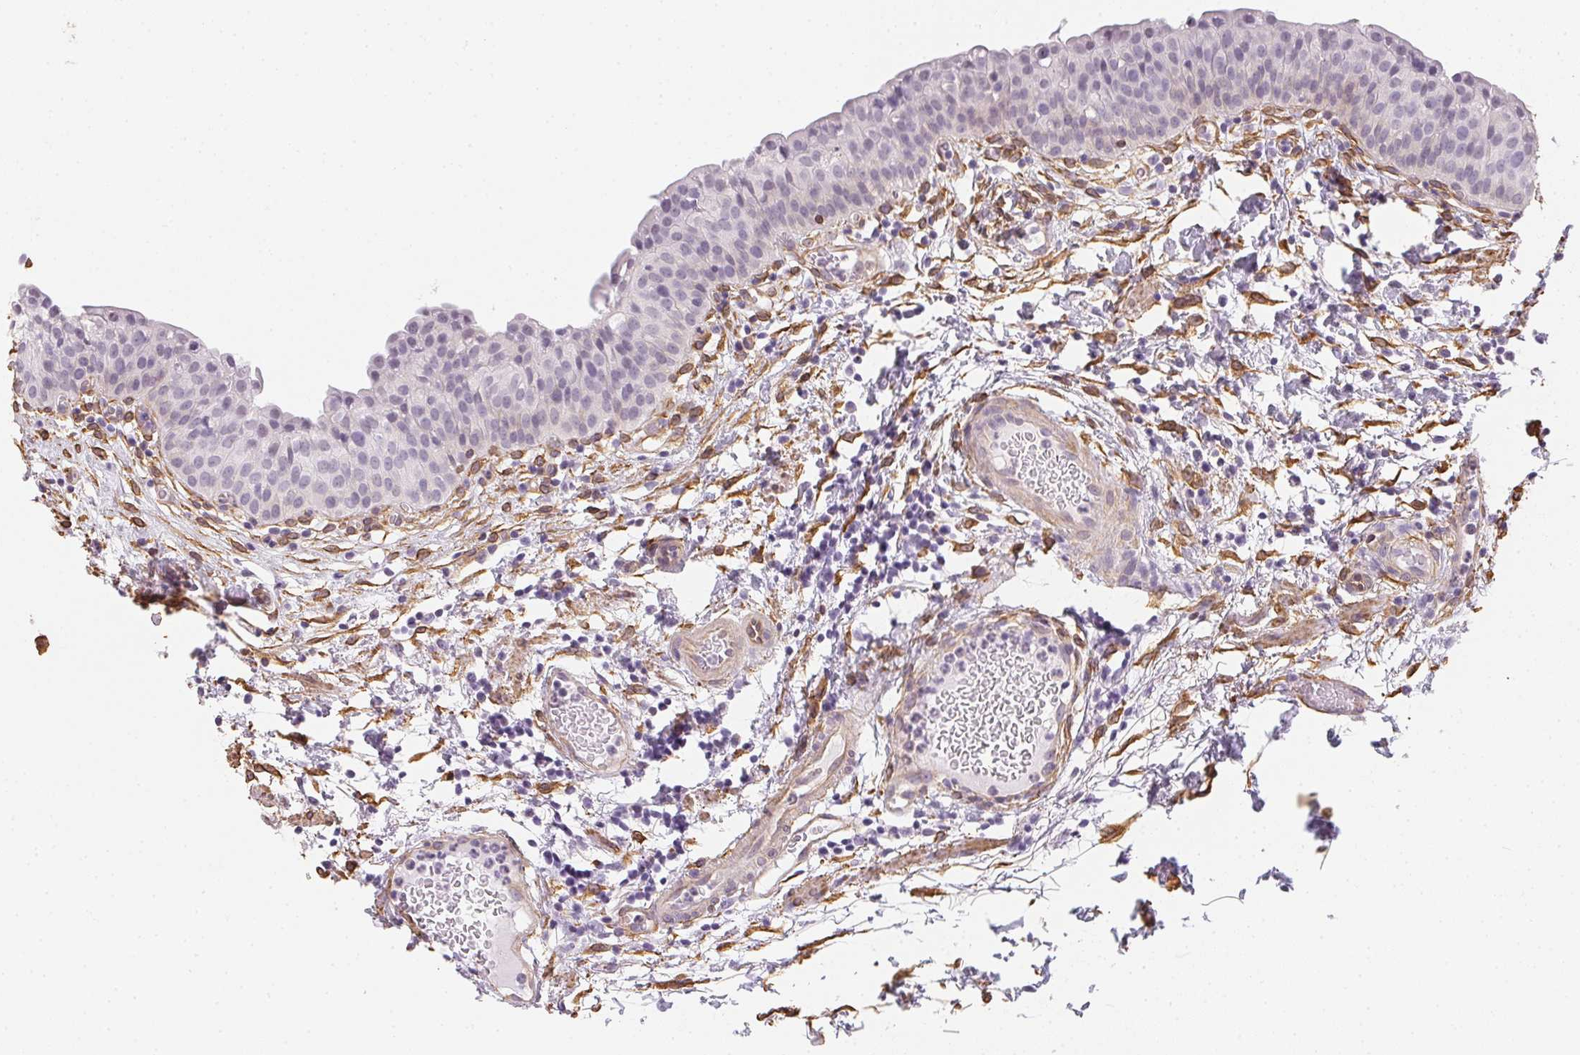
{"staining": {"intensity": "negative", "quantity": "none", "location": "none"}, "tissue": "urinary bladder", "cell_type": "Urothelial cells", "image_type": "normal", "snomed": [{"axis": "morphology", "description": "Normal tissue, NOS"}, {"axis": "morphology", "description": "Inflammation, NOS"}, {"axis": "topography", "description": "Urinary bladder"}], "caption": "A histopathology image of urinary bladder stained for a protein exhibits no brown staining in urothelial cells. (DAB IHC, high magnification).", "gene": "RSBN1", "patient": {"sex": "male", "age": 57}}